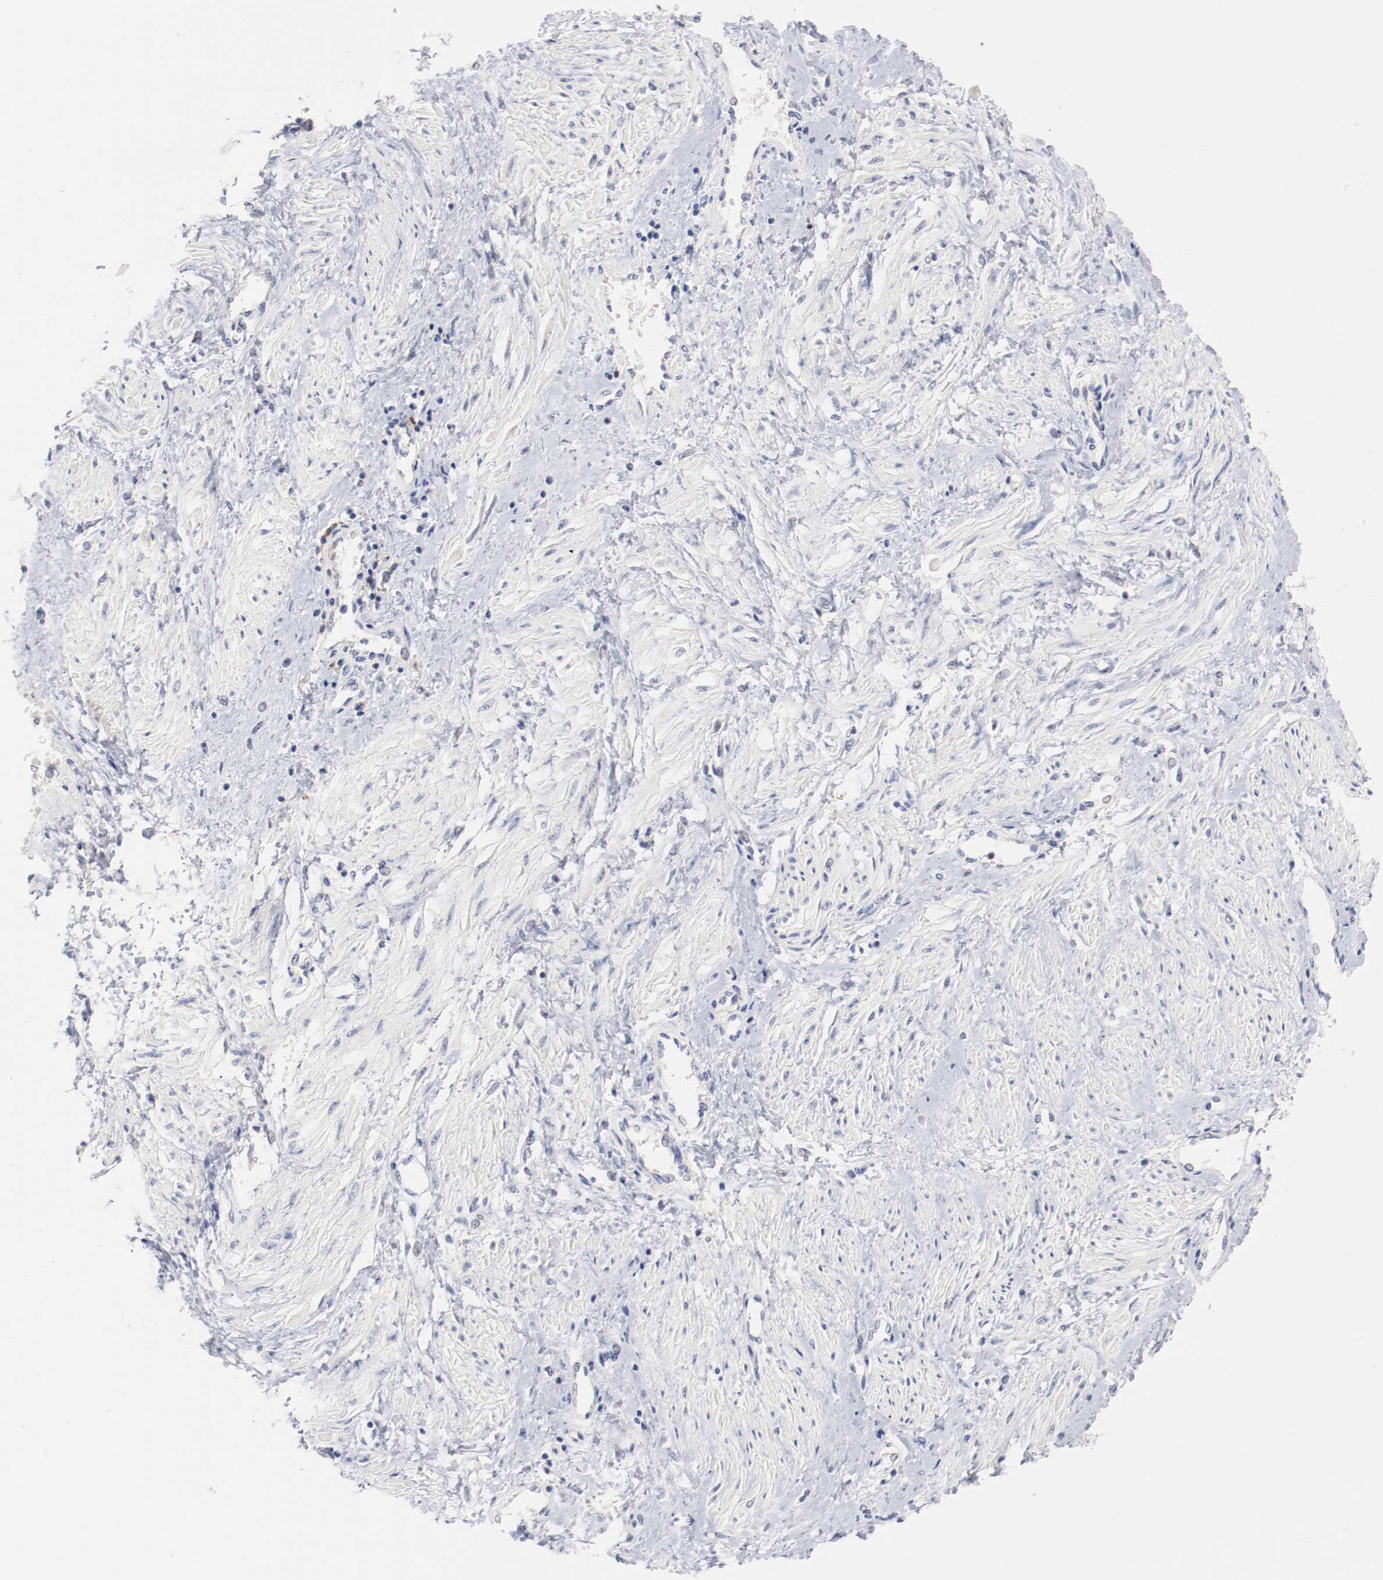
{"staining": {"intensity": "negative", "quantity": "none", "location": "none"}, "tissue": "smooth muscle", "cell_type": "Smooth muscle cells", "image_type": "normal", "snomed": [{"axis": "morphology", "description": "Normal tissue, NOS"}, {"axis": "topography", "description": "Smooth muscle"}, {"axis": "topography", "description": "Uterus"}], "caption": "Human smooth muscle stained for a protein using immunohistochemistry (IHC) demonstrates no staining in smooth muscle cells.", "gene": "SETD3", "patient": {"sex": "female", "age": 39}}